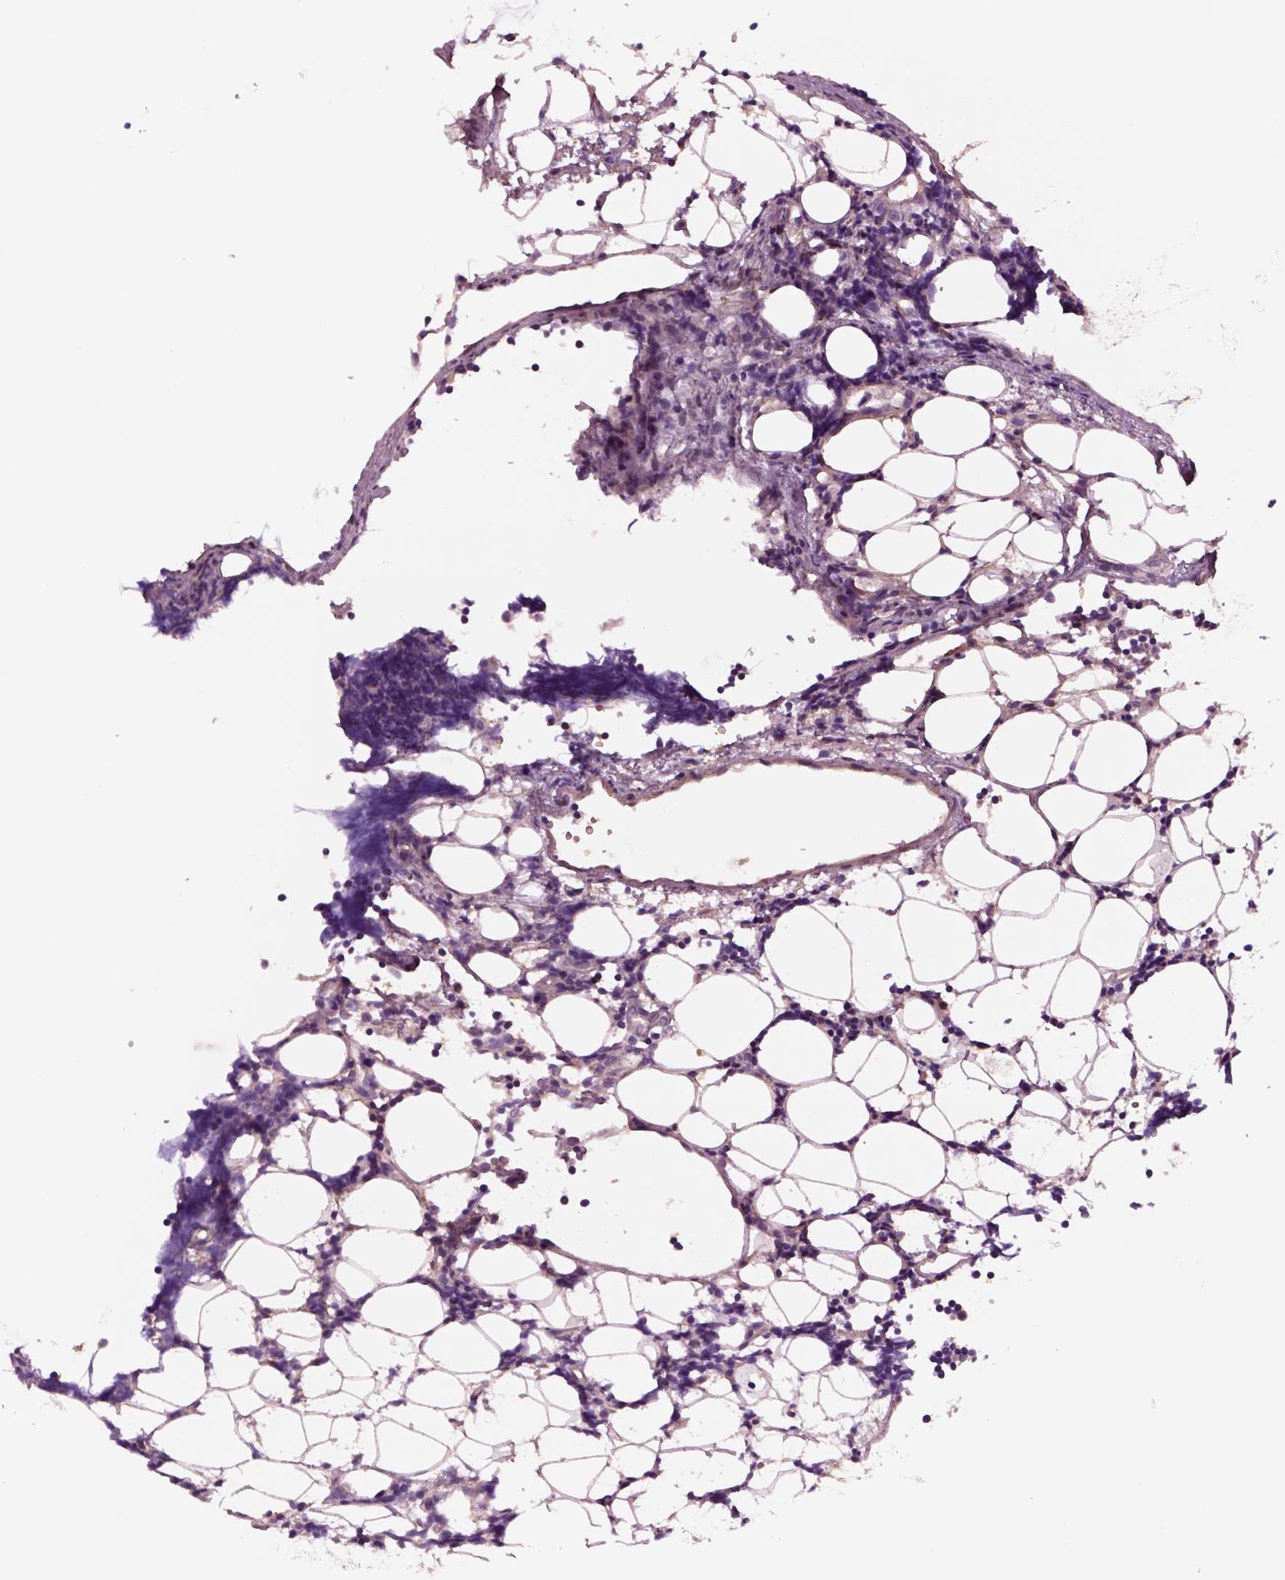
{"staining": {"intensity": "negative", "quantity": "none", "location": "none"}, "tissue": "lymph node", "cell_type": "Germinal center cells", "image_type": "normal", "snomed": [{"axis": "morphology", "description": "Normal tissue, NOS"}, {"axis": "topography", "description": "Lymph node"}], "caption": "This histopathology image is of normal lymph node stained with immunohistochemistry (IHC) to label a protein in brown with the nuclei are counter-stained blue. There is no expression in germinal center cells.", "gene": "HTR1B", "patient": {"sex": "female", "age": 41}}